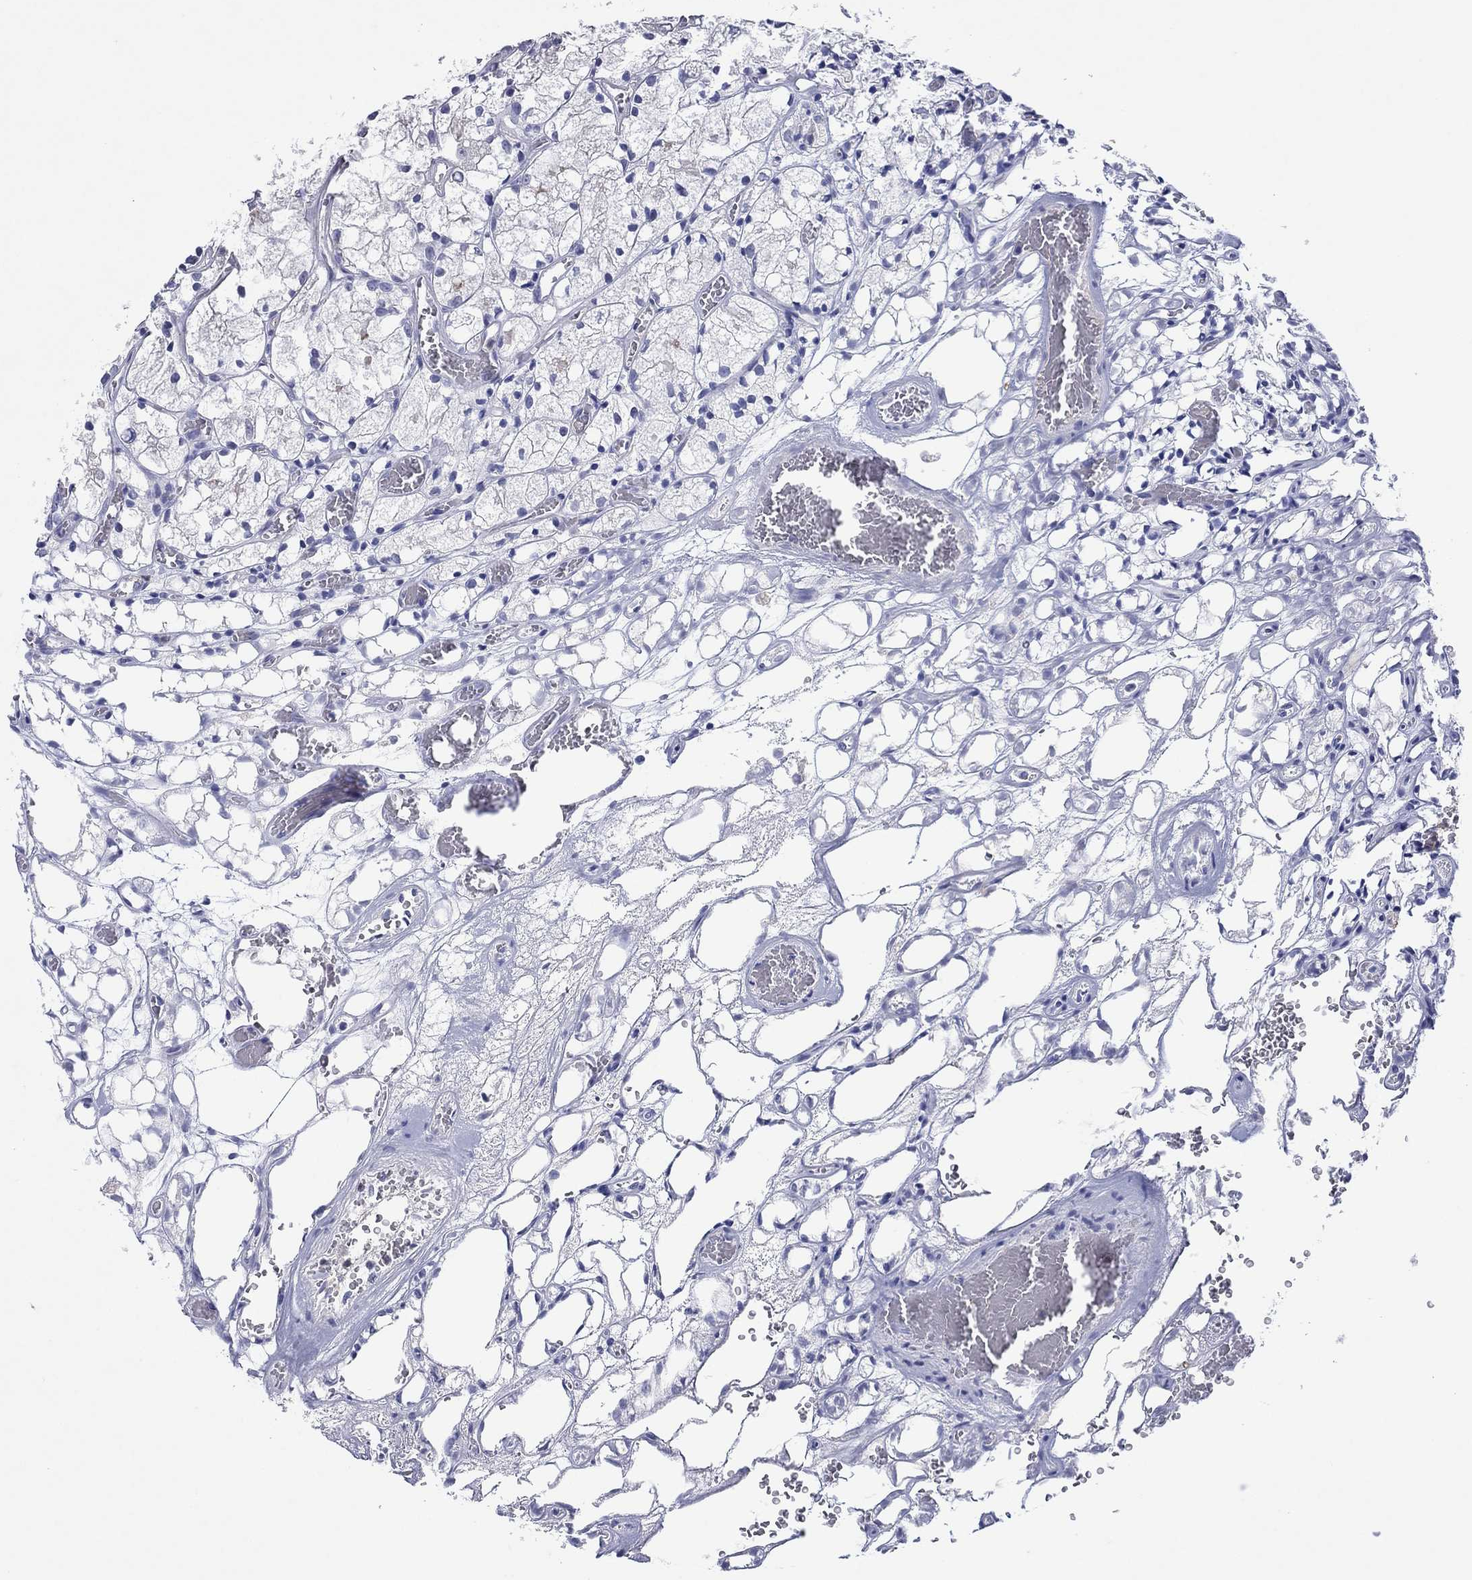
{"staining": {"intensity": "negative", "quantity": "none", "location": "none"}, "tissue": "renal cancer", "cell_type": "Tumor cells", "image_type": "cancer", "snomed": [{"axis": "morphology", "description": "Adenocarcinoma, NOS"}, {"axis": "topography", "description": "Kidney"}], "caption": "This is an IHC micrograph of renal cancer. There is no expression in tumor cells.", "gene": "HDC", "patient": {"sex": "female", "age": 69}}